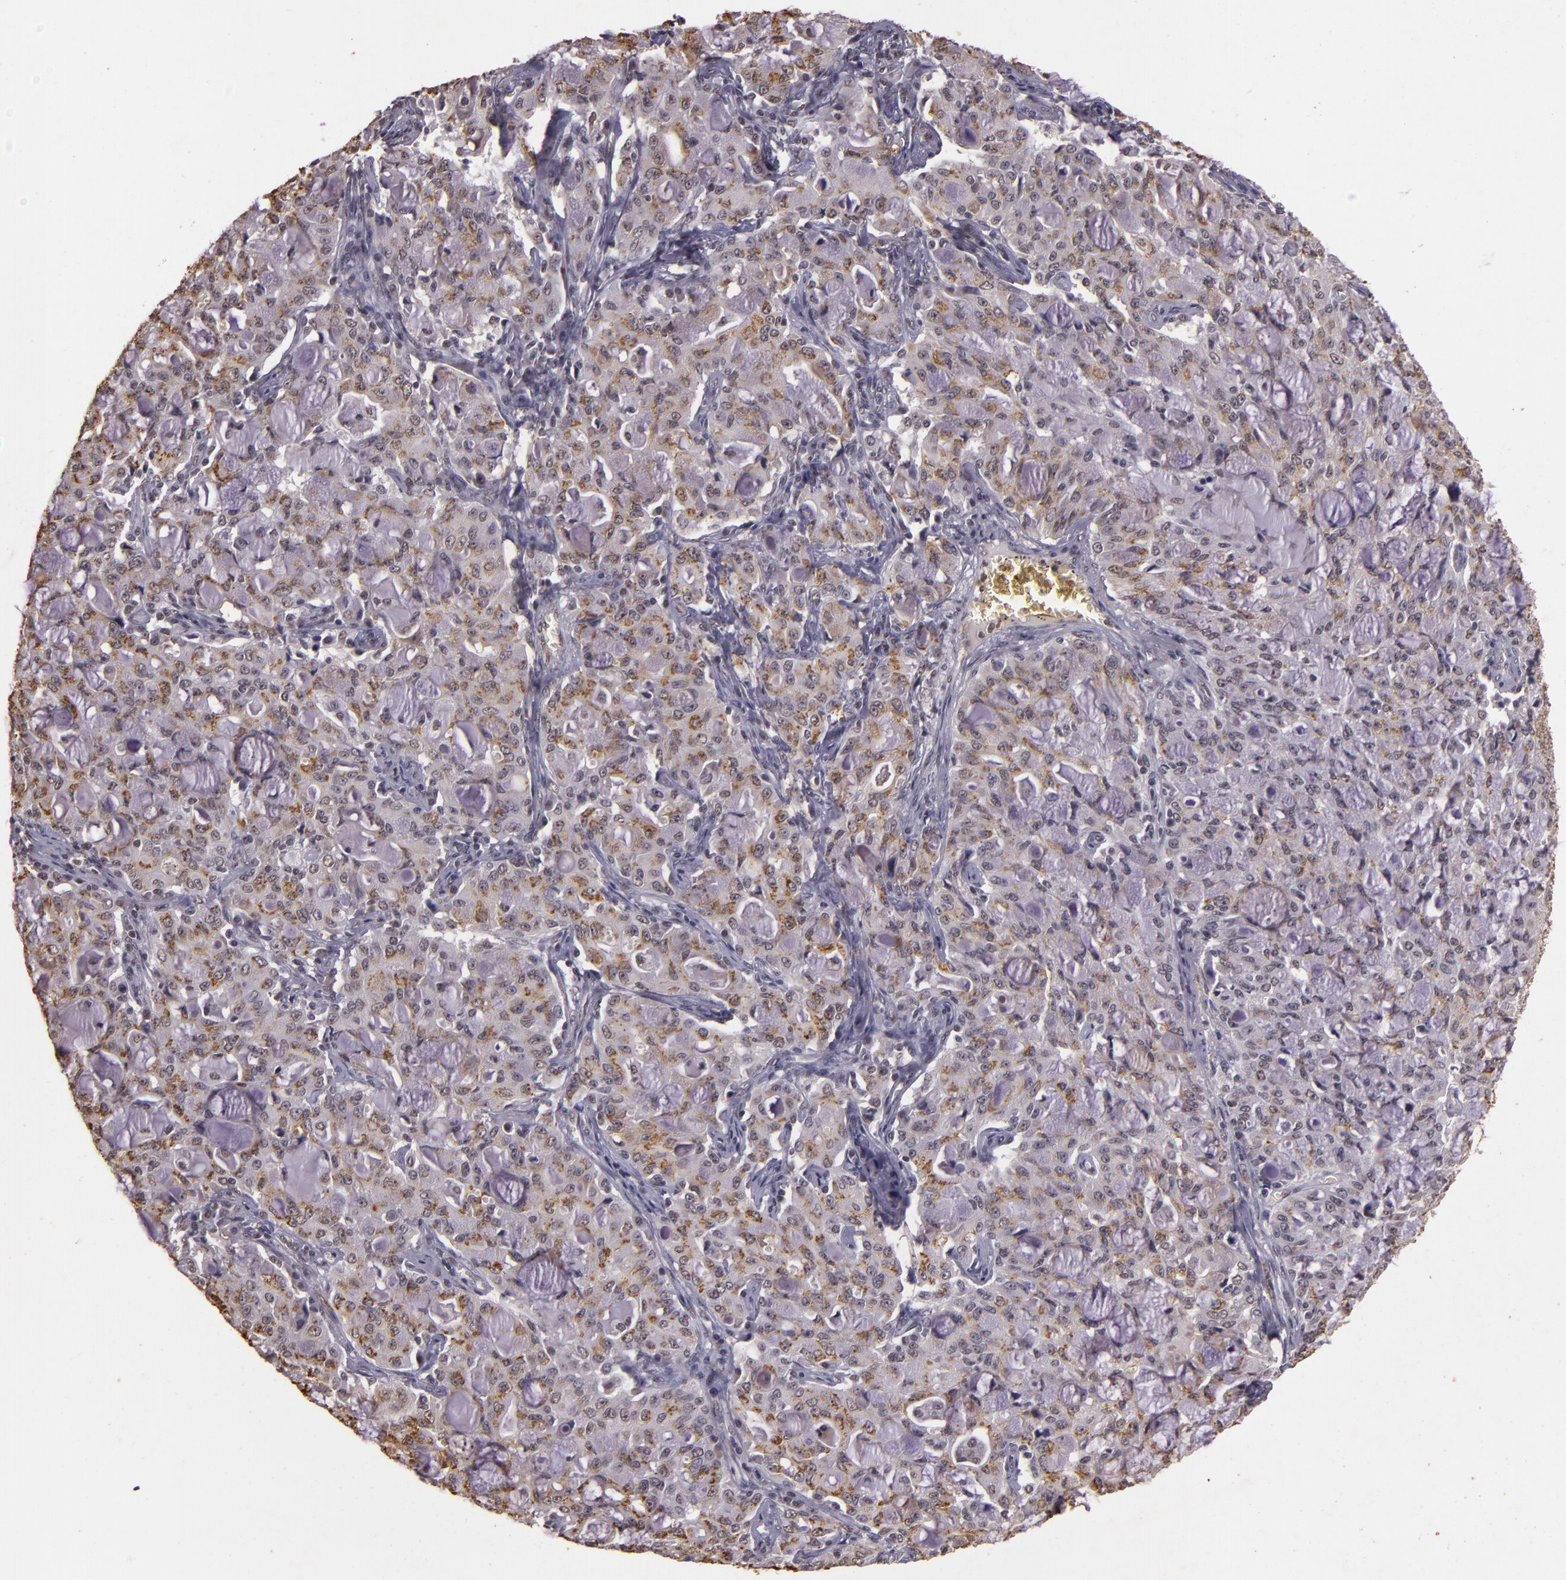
{"staining": {"intensity": "weak", "quantity": "25%-75%", "location": "nuclear"}, "tissue": "lung cancer", "cell_type": "Tumor cells", "image_type": "cancer", "snomed": [{"axis": "morphology", "description": "Adenocarcinoma, NOS"}, {"axis": "topography", "description": "Lung"}], "caption": "Human lung cancer stained with a brown dye demonstrates weak nuclear positive expression in about 25%-75% of tumor cells.", "gene": "CBX3", "patient": {"sex": "female", "age": 44}}